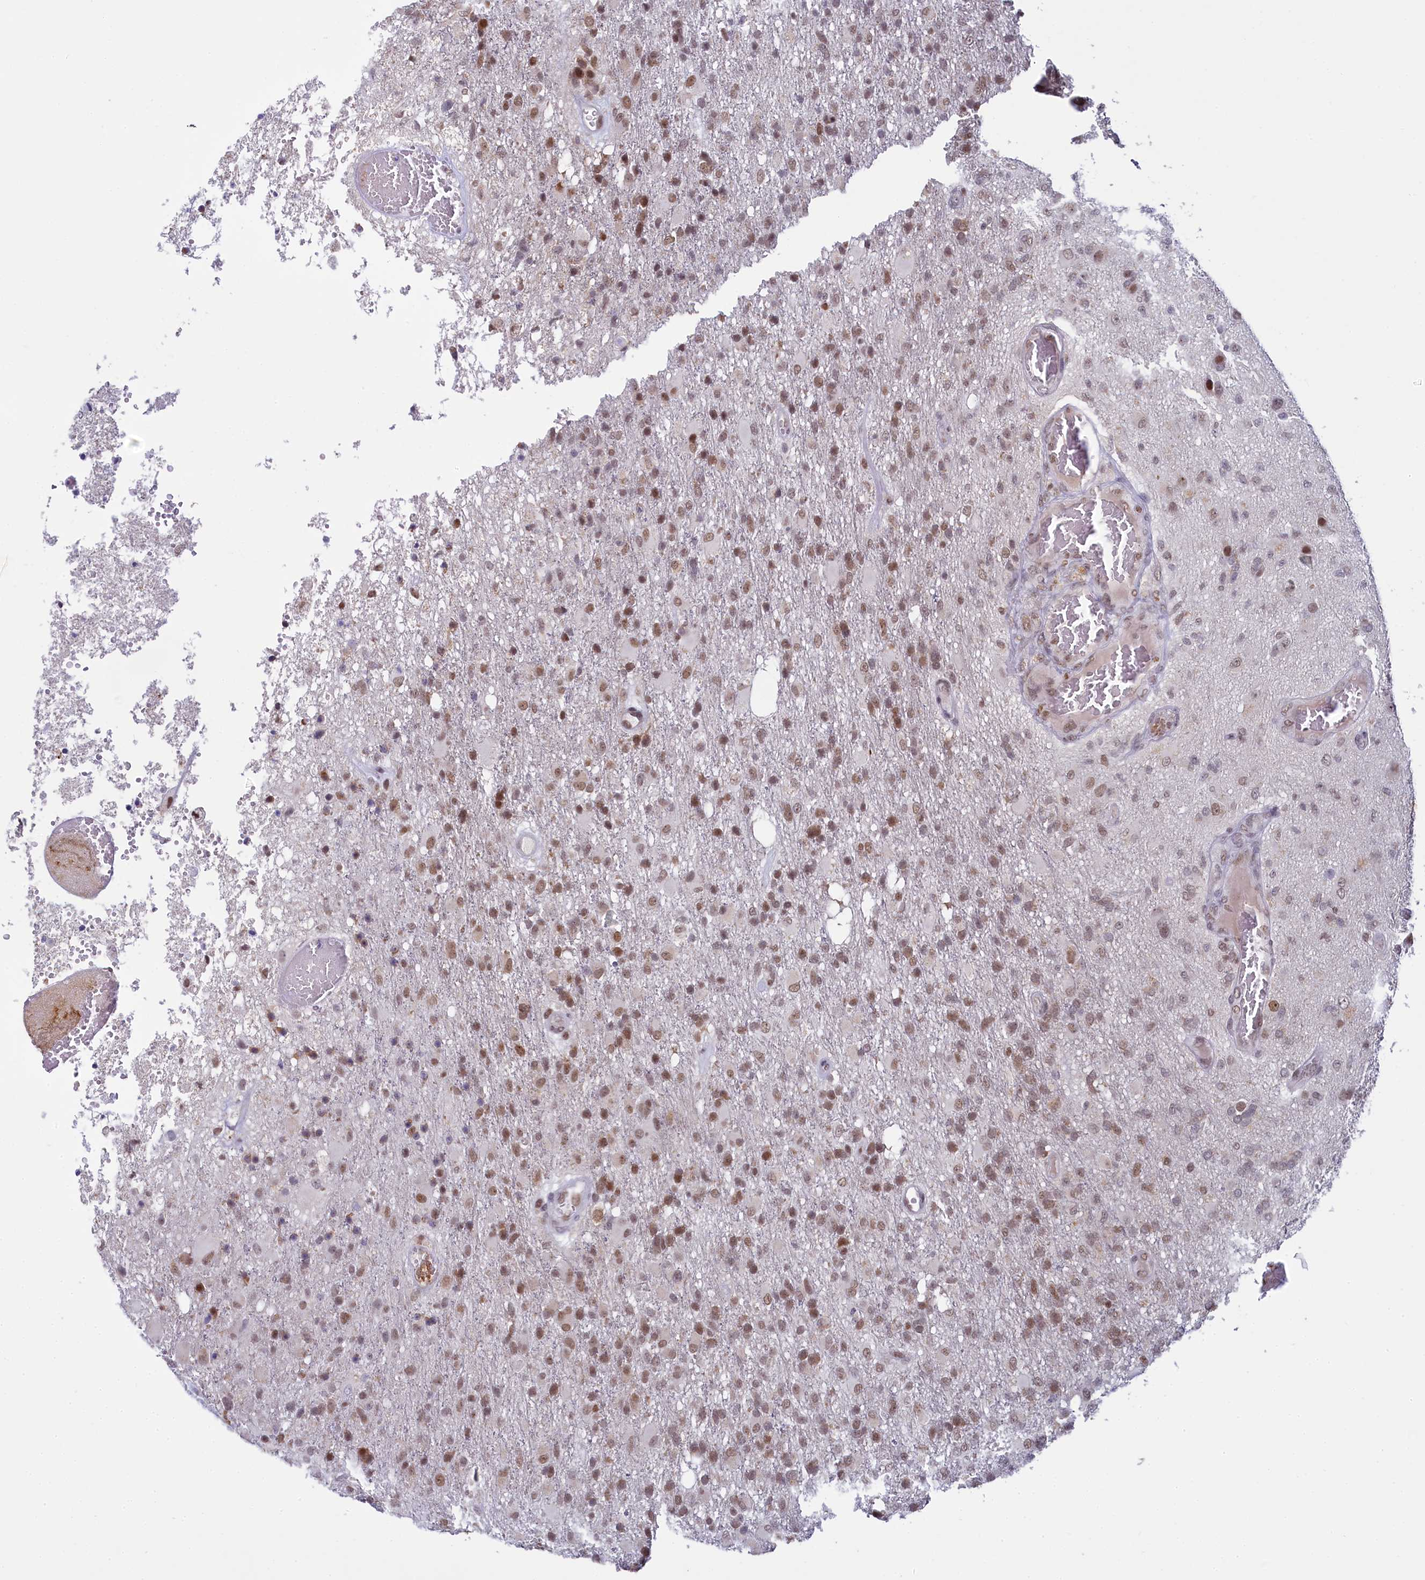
{"staining": {"intensity": "moderate", "quantity": ">75%", "location": "nuclear"}, "tissue": "glioma", "cell_type": "Tumor cells", "image_type": "cancer", "snomed": [{"axis": "morphology", "description": "Glioma, malignant, High grade"}, {"axis": "topography", "description": "Brain"}], "caption": "IHC of human glioma demonstrates medium levels of moderate nuclear expression in about >75% of tumor cells.", "gene": "PPHLN1", "patient": {"sex": "female", "age": 74}}